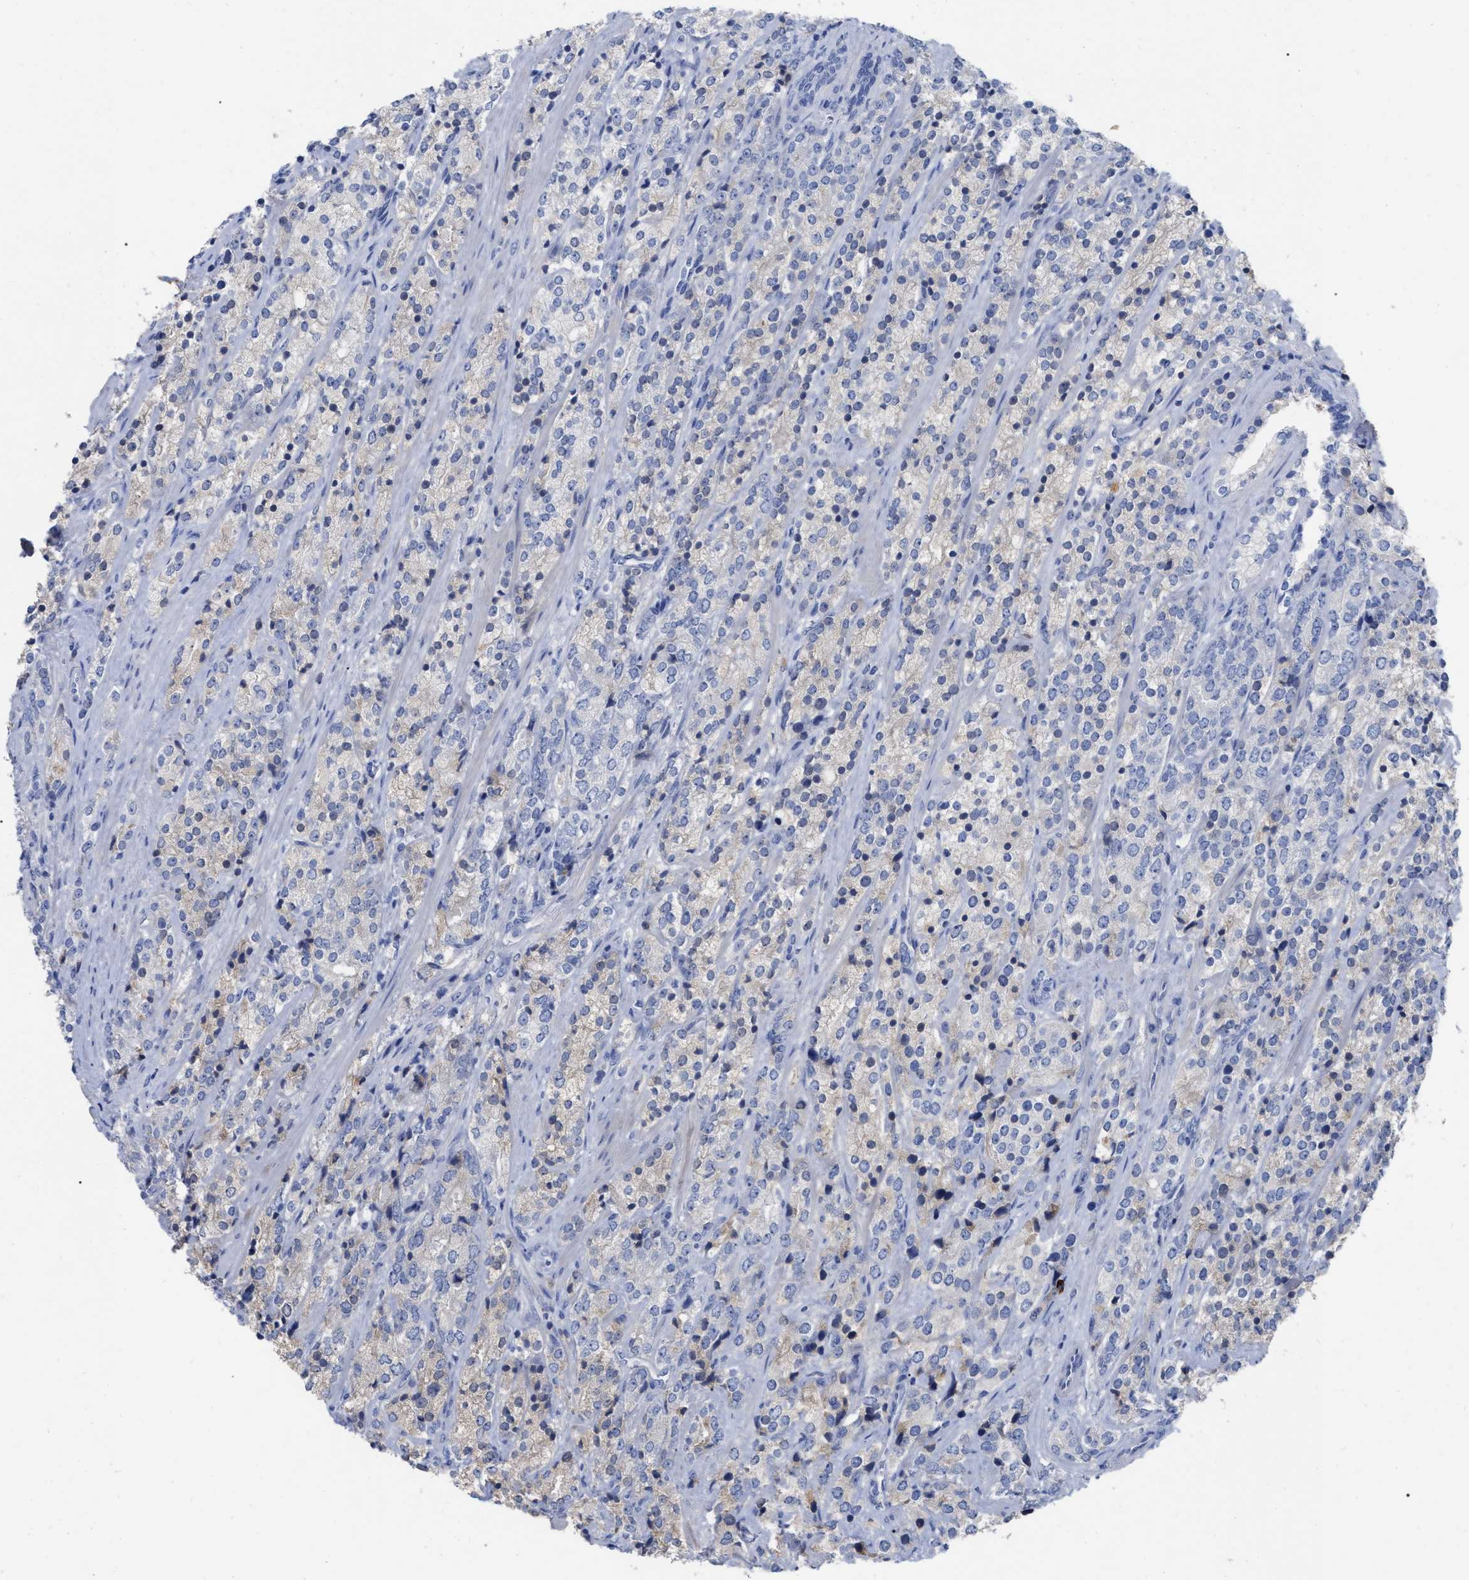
{"staining": {"intensity": "negative", "quantity": "none", "location": "none"}, "tissue": "prostate cancer", "cell_type": "Tumor cells", "image_type": "cancer", "snomed": [{"axis": "morphology", "description": "Adenocarcinoma, High grade"}, {"axis": "topography", "description": "Prostate"}], "caption": "A micrograph of high-grade adenocarcinoma (prostate) stained for a protein shows no brown staining in tumor cells. (Brightfield microscopy of DAB (3,3'-diaminobenzidine) immunohistochemistry (IHC) at high magnification).", "gene": "IGHV5-51", "patient": {"sex": "male", "age": 71}}